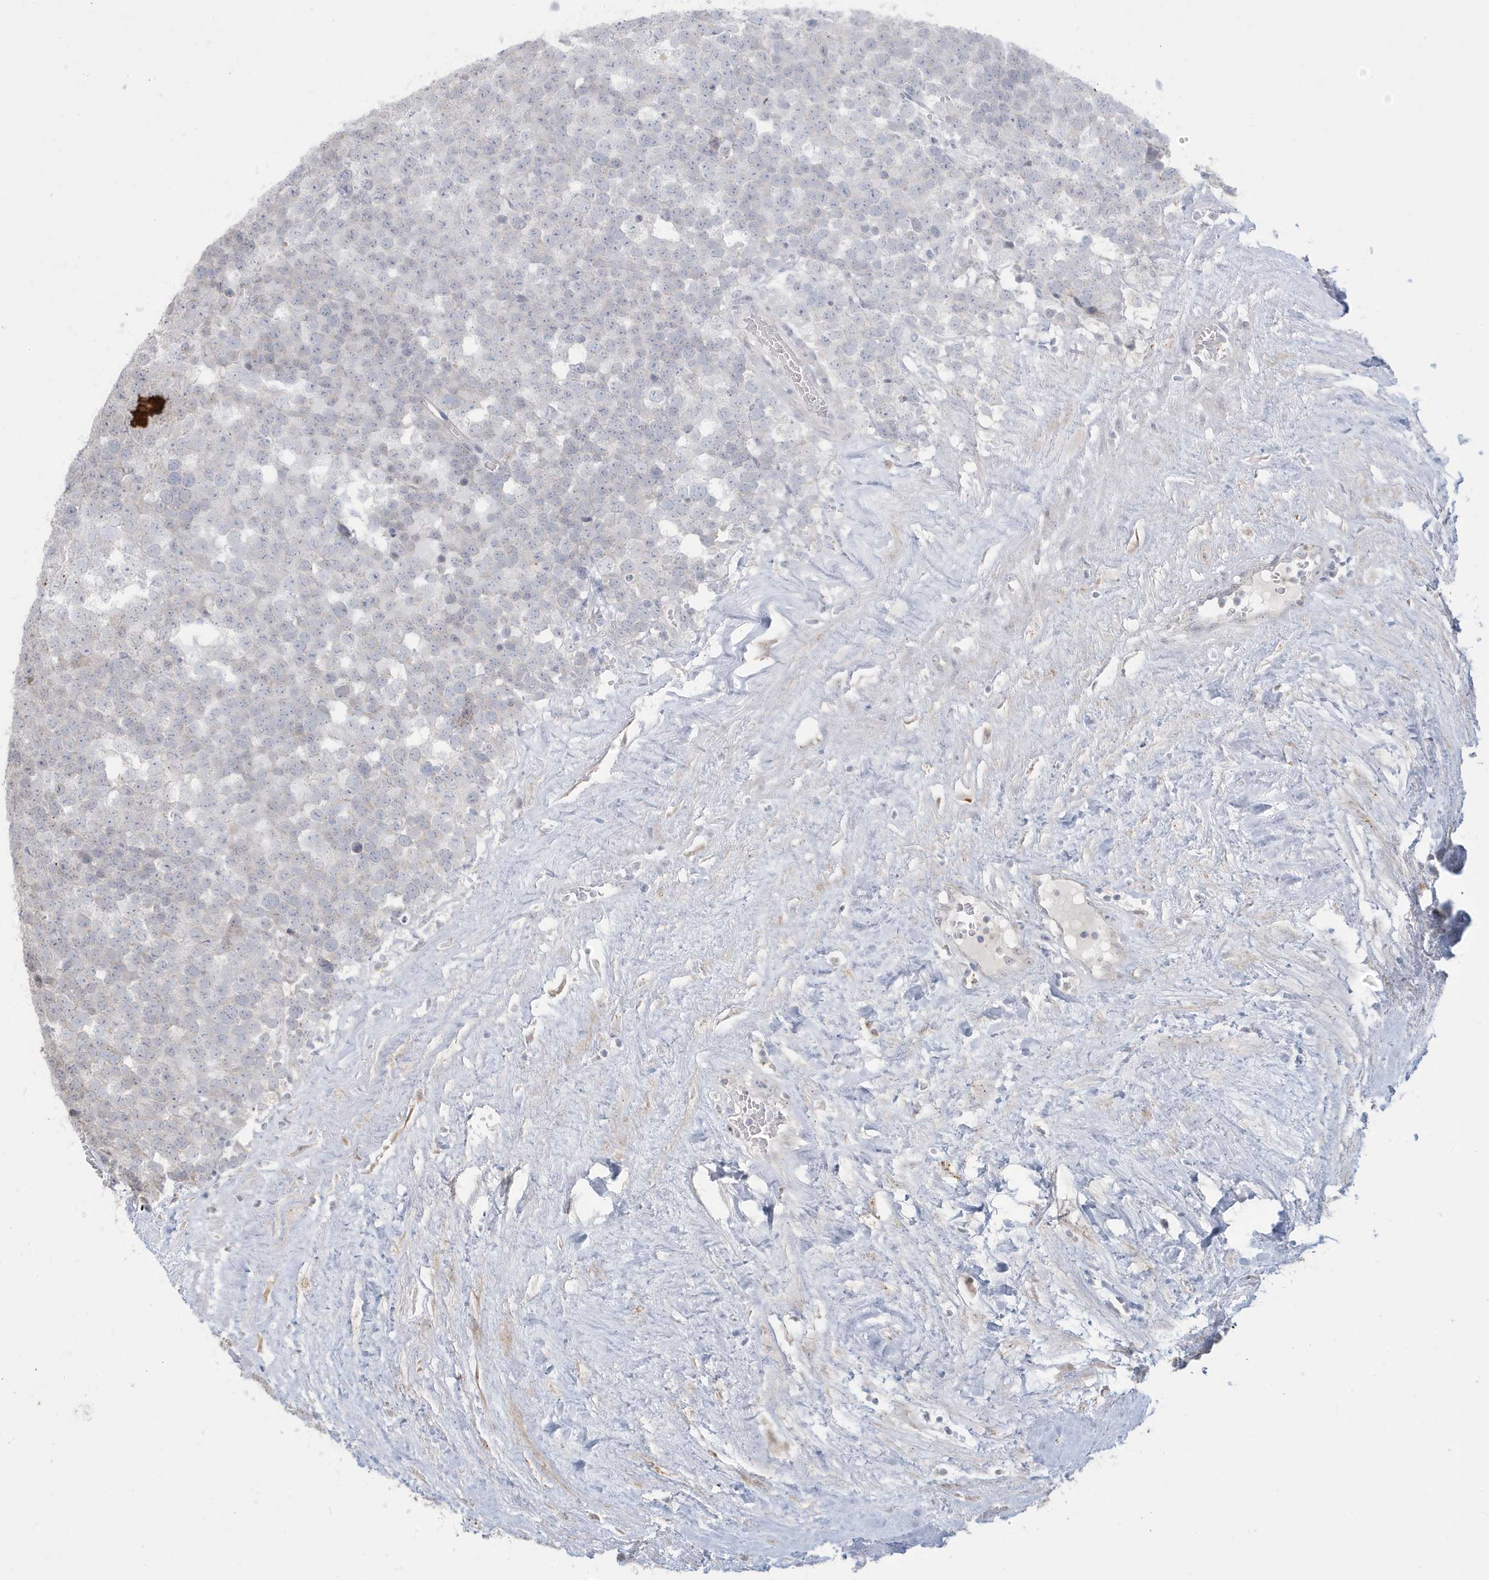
{"staining": {"intensity": "negative", "quantity": "none", "location": "none"}, "tissue": "testis cancer", "cell_type": "Tumor cells", "image_type": "cancer", "snomed": [{"axis": "morphology", "description": "Seminoma, NOS"}, {"axis": "topography", "description": "Testis"}], "caption": "Testis cancer (seminoma) stained for a protein using IHC demonstrates no positivity tumor cells.", "gene": "FNDC1", "patient": {"sex": "male", "age": 71}}